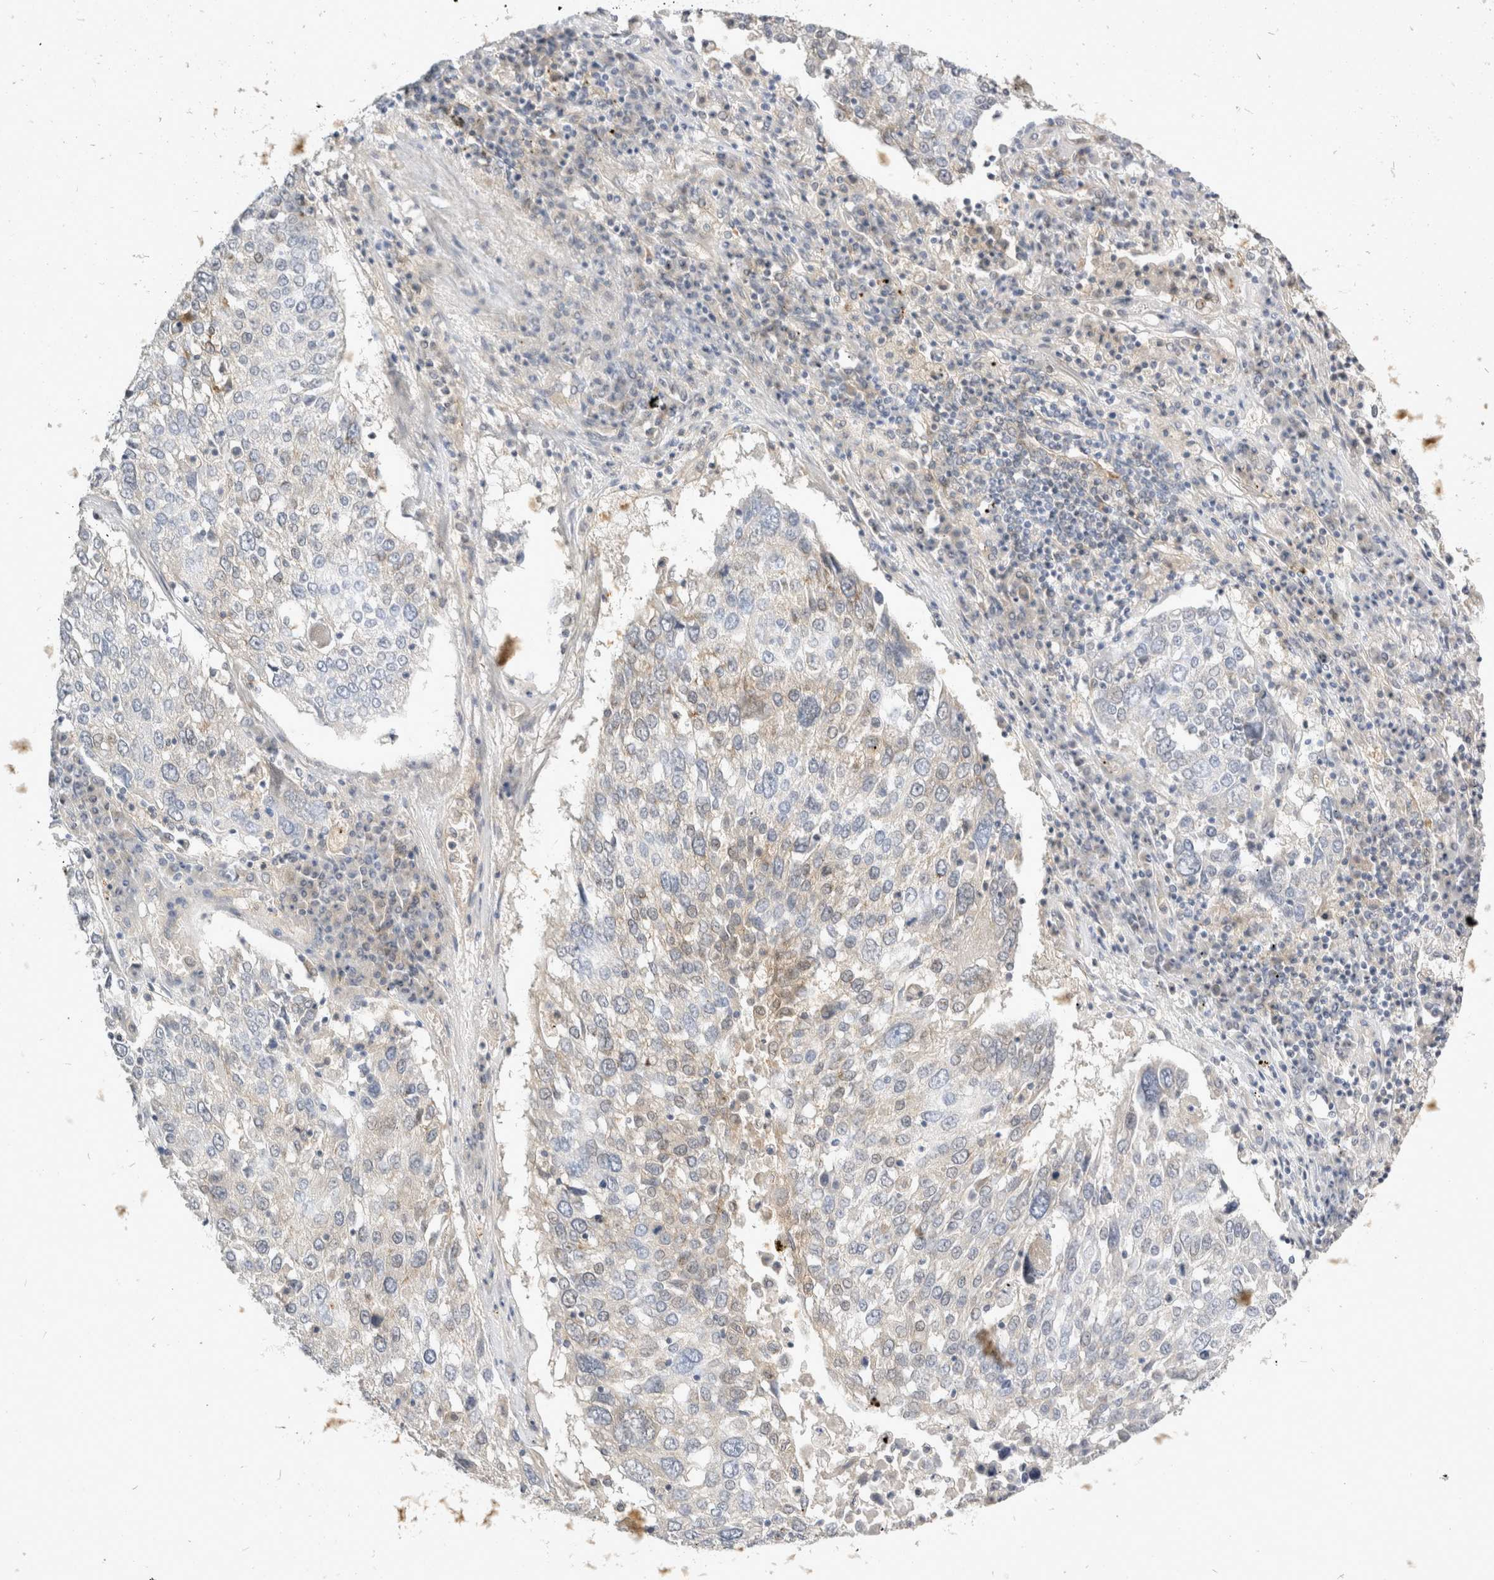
{"staining": {"intensity": "negative", "quantity": "none", "location": "none"}, "tissue": "lung cancer", "cell_type": "Tumor cells", "image_type": "cancer", "snomed": [{"axis": "morphology", "description": "Squamous cell carcinoma, NOS"}, {"axis": "topography", "description": "Lung"}], "caption": "The histopathology image reveals no staining of tumor cells in lung cancer.", "gene": "TOM1L2", "patient": {"sex": "male", "age": 65}}